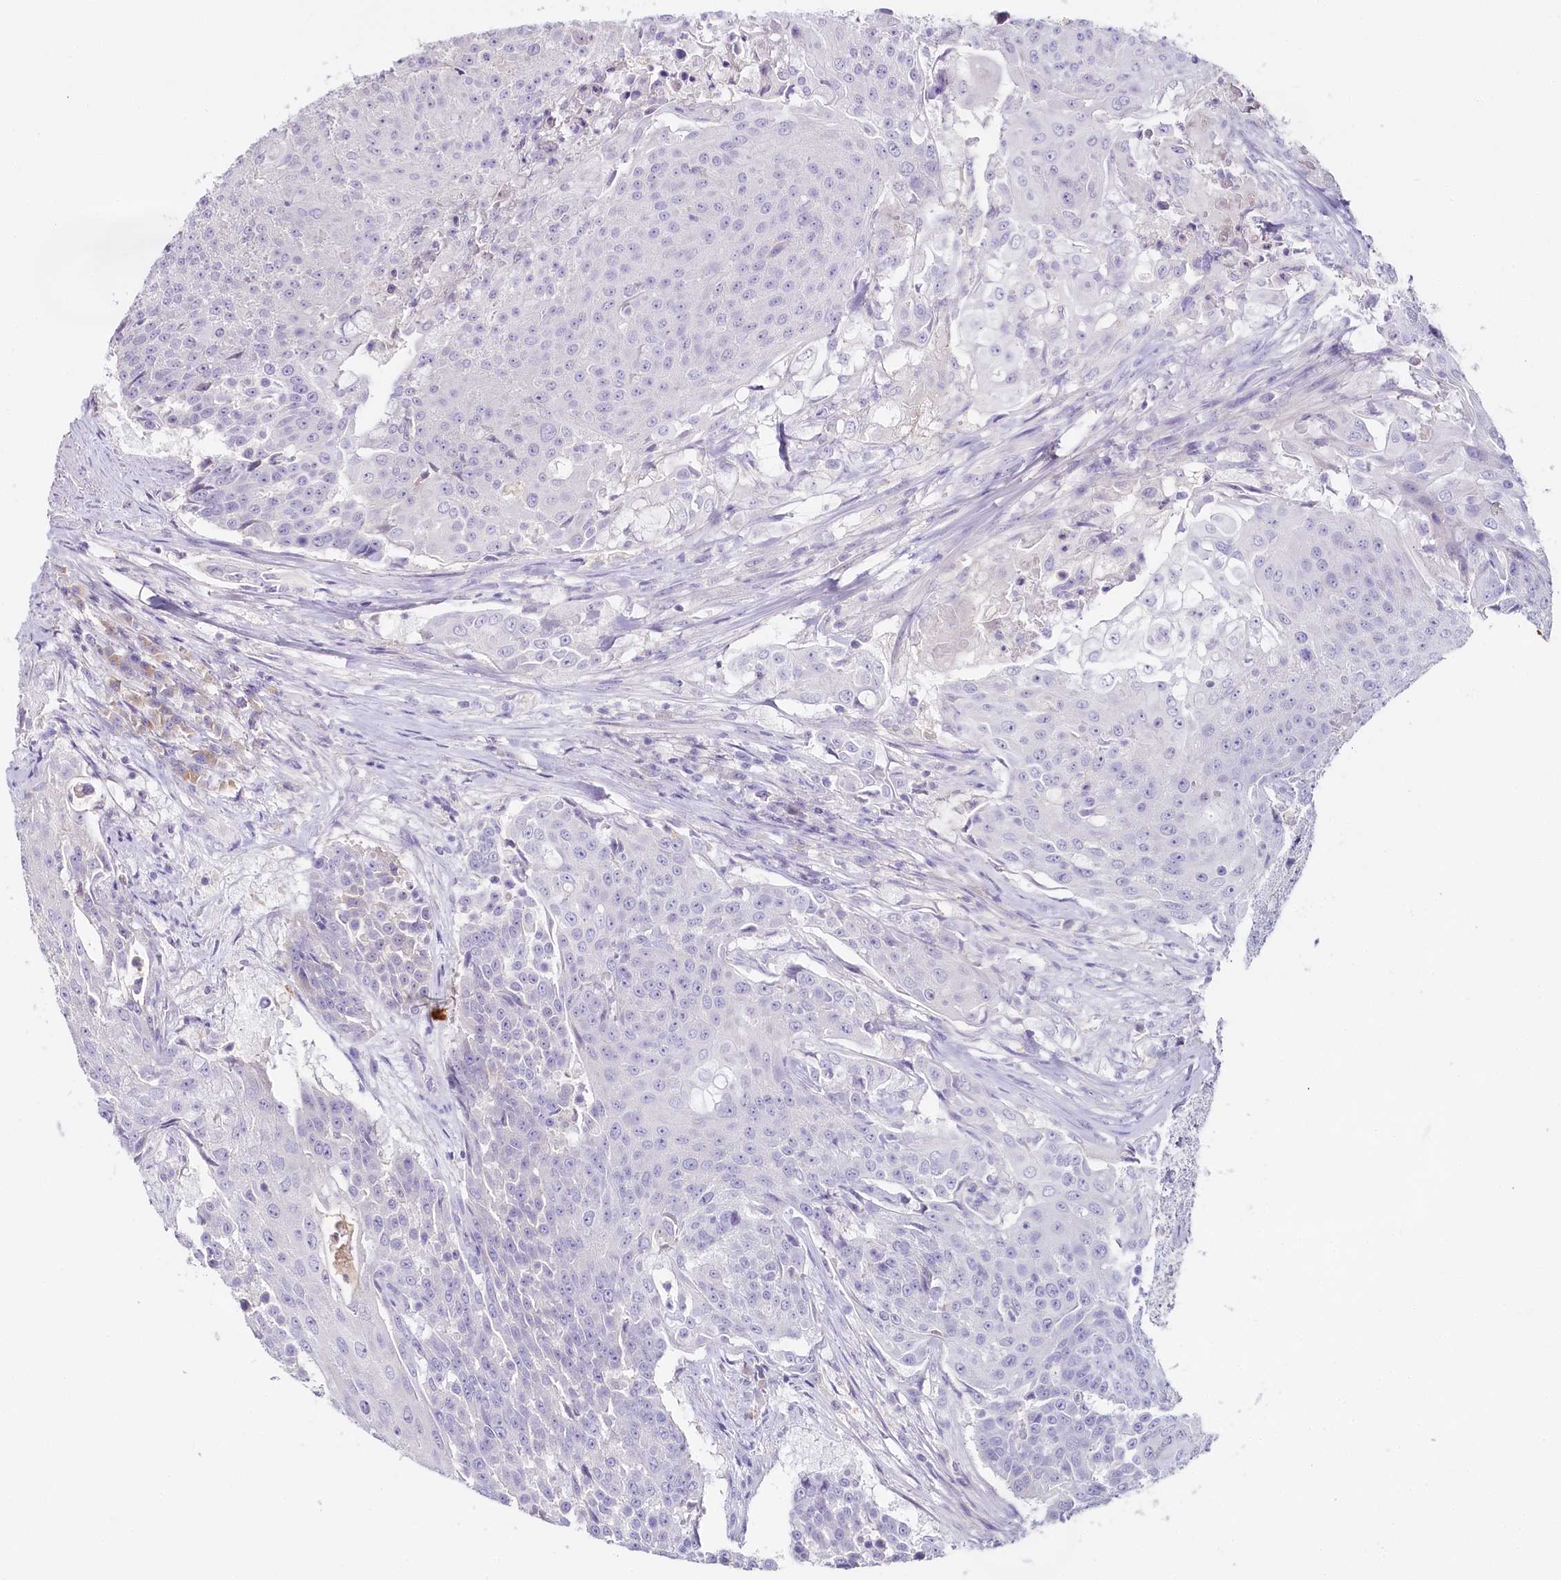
{"staining": {"intensity": "negative", "quantity": "none", "location": "none"}, "tissue": "urothelial cancer", "cell_type": "Tumor cells", "image_type": "cancer", "snomed": [{"axis": "morphology", "description": "Urothelial carcinoma, High grade"}, {"axis": "topography", "description": "Urinary bladder"}], "caption": "There is no significant staining in tumor cells of urothelial cancer. The staining was performed using DAB (3,3'-diaminobenzidine) to visualize the protein expression in brown, while the nuclei were stained in blue with hematoxylin (Magnification: 20x).", "gene": "HPD", "patient": {"sex": "female", "age": 63}}